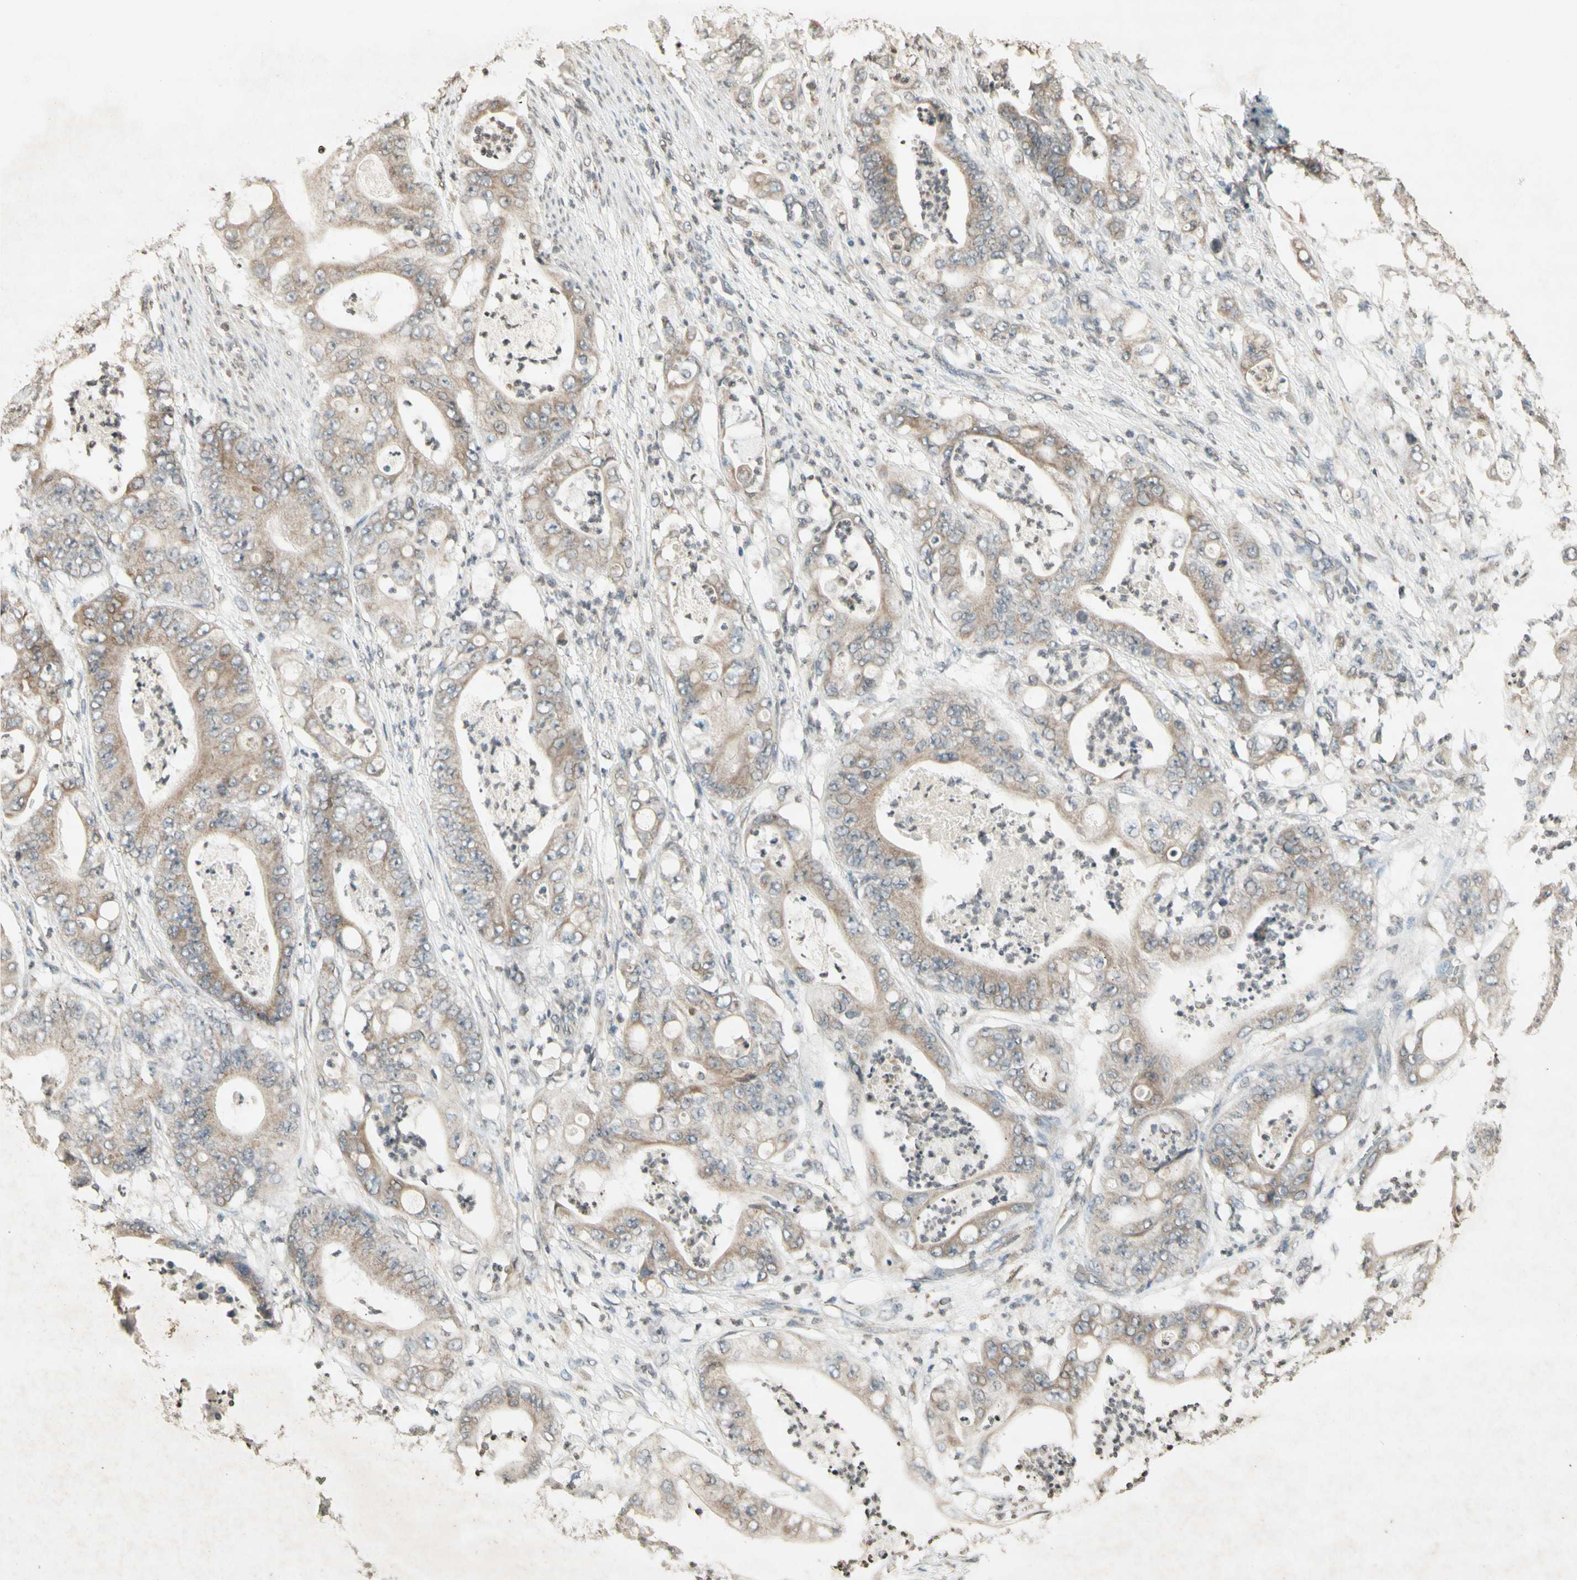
{"staining": {"intensity": "weak", "quantity": "25%-75%", "location": "cytoplasmic/membranous"}, "tissue": "stomach cancer", "cell_type": "Tumor cells", "image_type": "cancer", "snomed": [{"axis": "morphology", "description": "Adenocarcinoma, NOS"}, {"axis": "topography", "description": "Stomach"}], "caption": "IHC micrograph of human stomach adenocarcinoma stained for a protein (brown), which displays low levels of weak cytoplasmic/membranous expression in about 25%-75% of tumor cells.", "gene": "CCNI", "patient": {"sex": "female", "age": 73}}